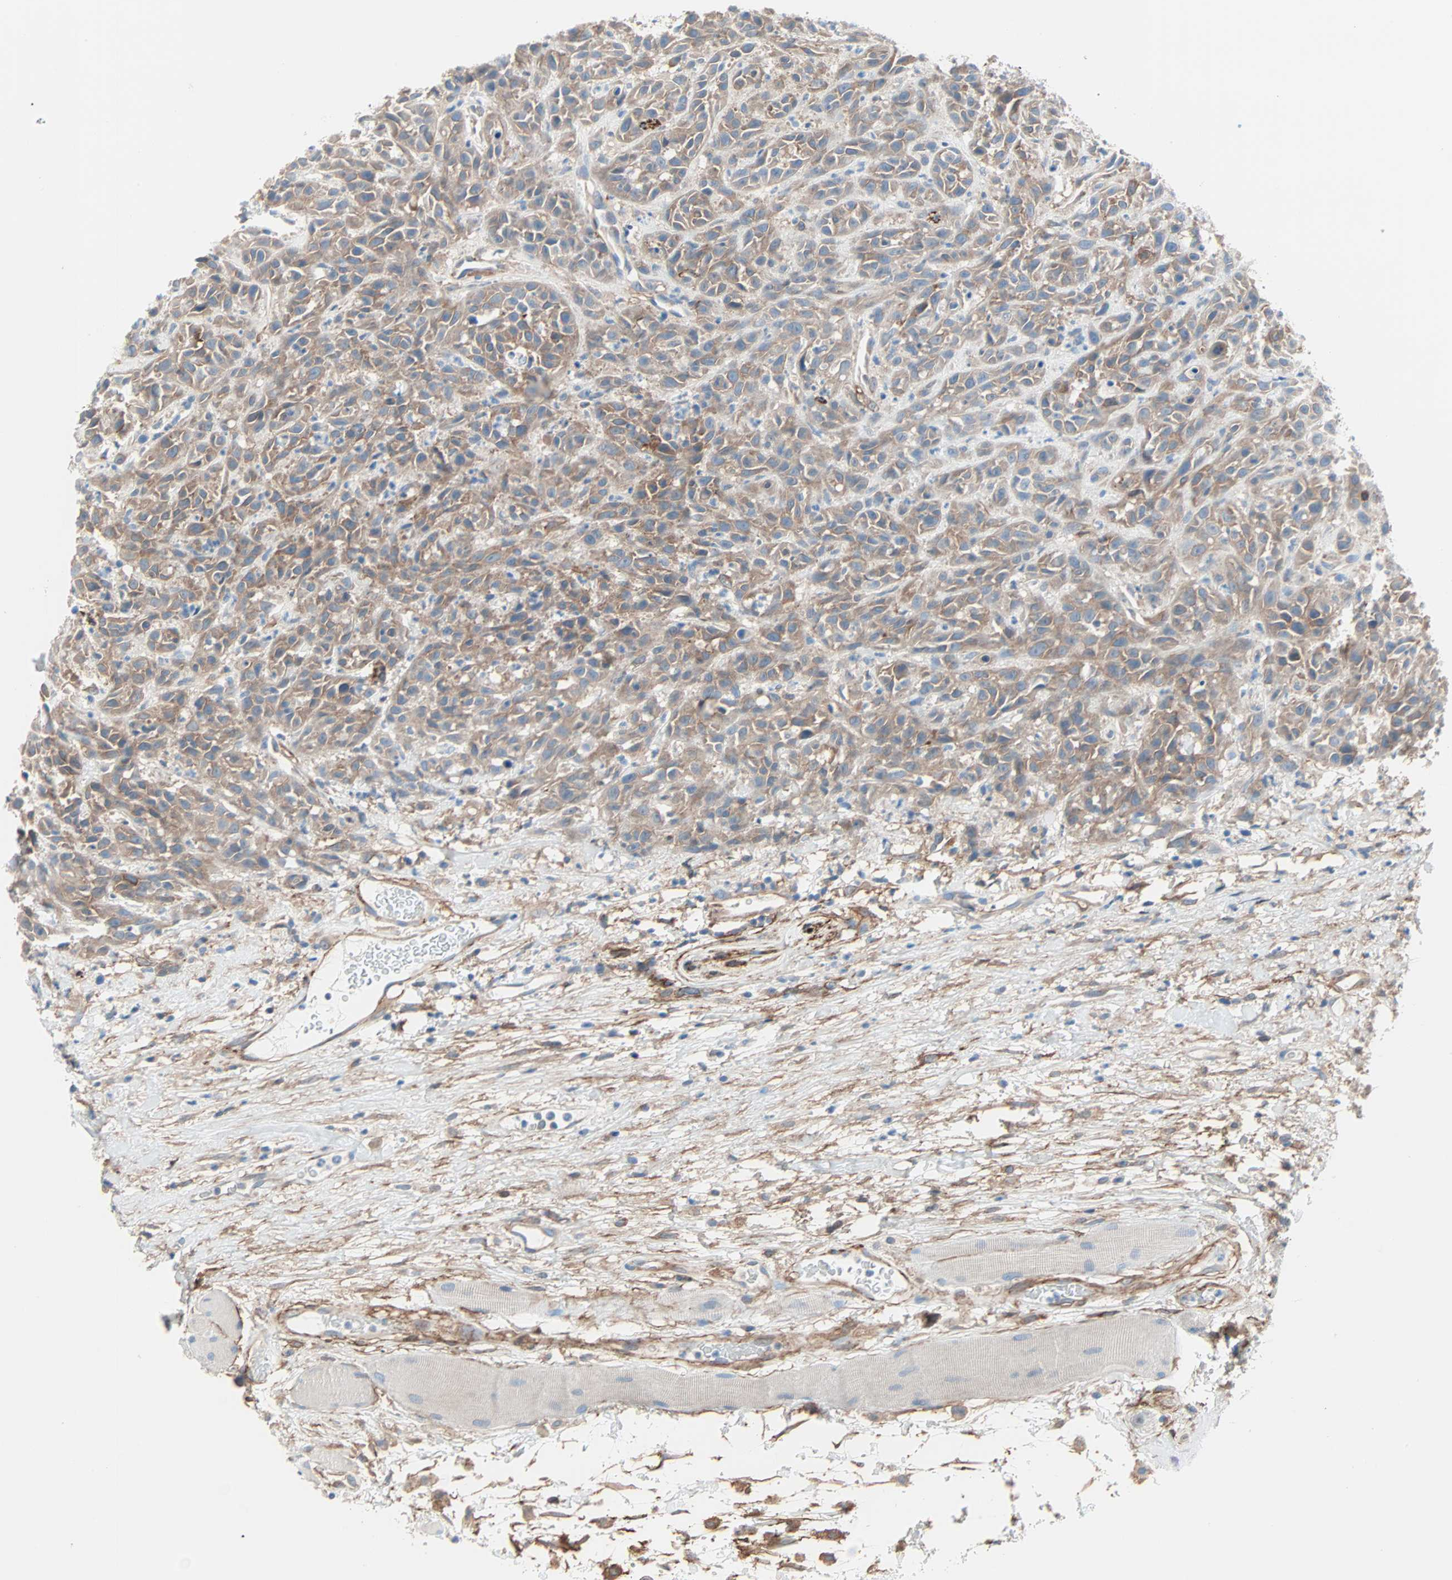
{"staining": {"intensity": "moderate", "quantity": ">75%", "location": "cytoplasmic/membranous"}, "tissue": "head and neck cancer", "cell_type": "Tumor cells", "image_type": "cancer", "snomed": [{"axis": "morphology", "description": "Normal tissue, NOS"}, {"axis": "morphology", "description": "Squamous cell carcinoma, NOS"}, {"axis": "topography", "description": "Cartilage tissue"}, {"axis": "topography", "description": "Head-Neck"}], "caption": "Head and neck squamous cell carcinoma stained with a brown dye displays moderate cytoplasmic/membranous positive positivity in about >75% of tumor cells.", "gene": "EPB41L2", "patient": {"sex": "male", "age": 62}}